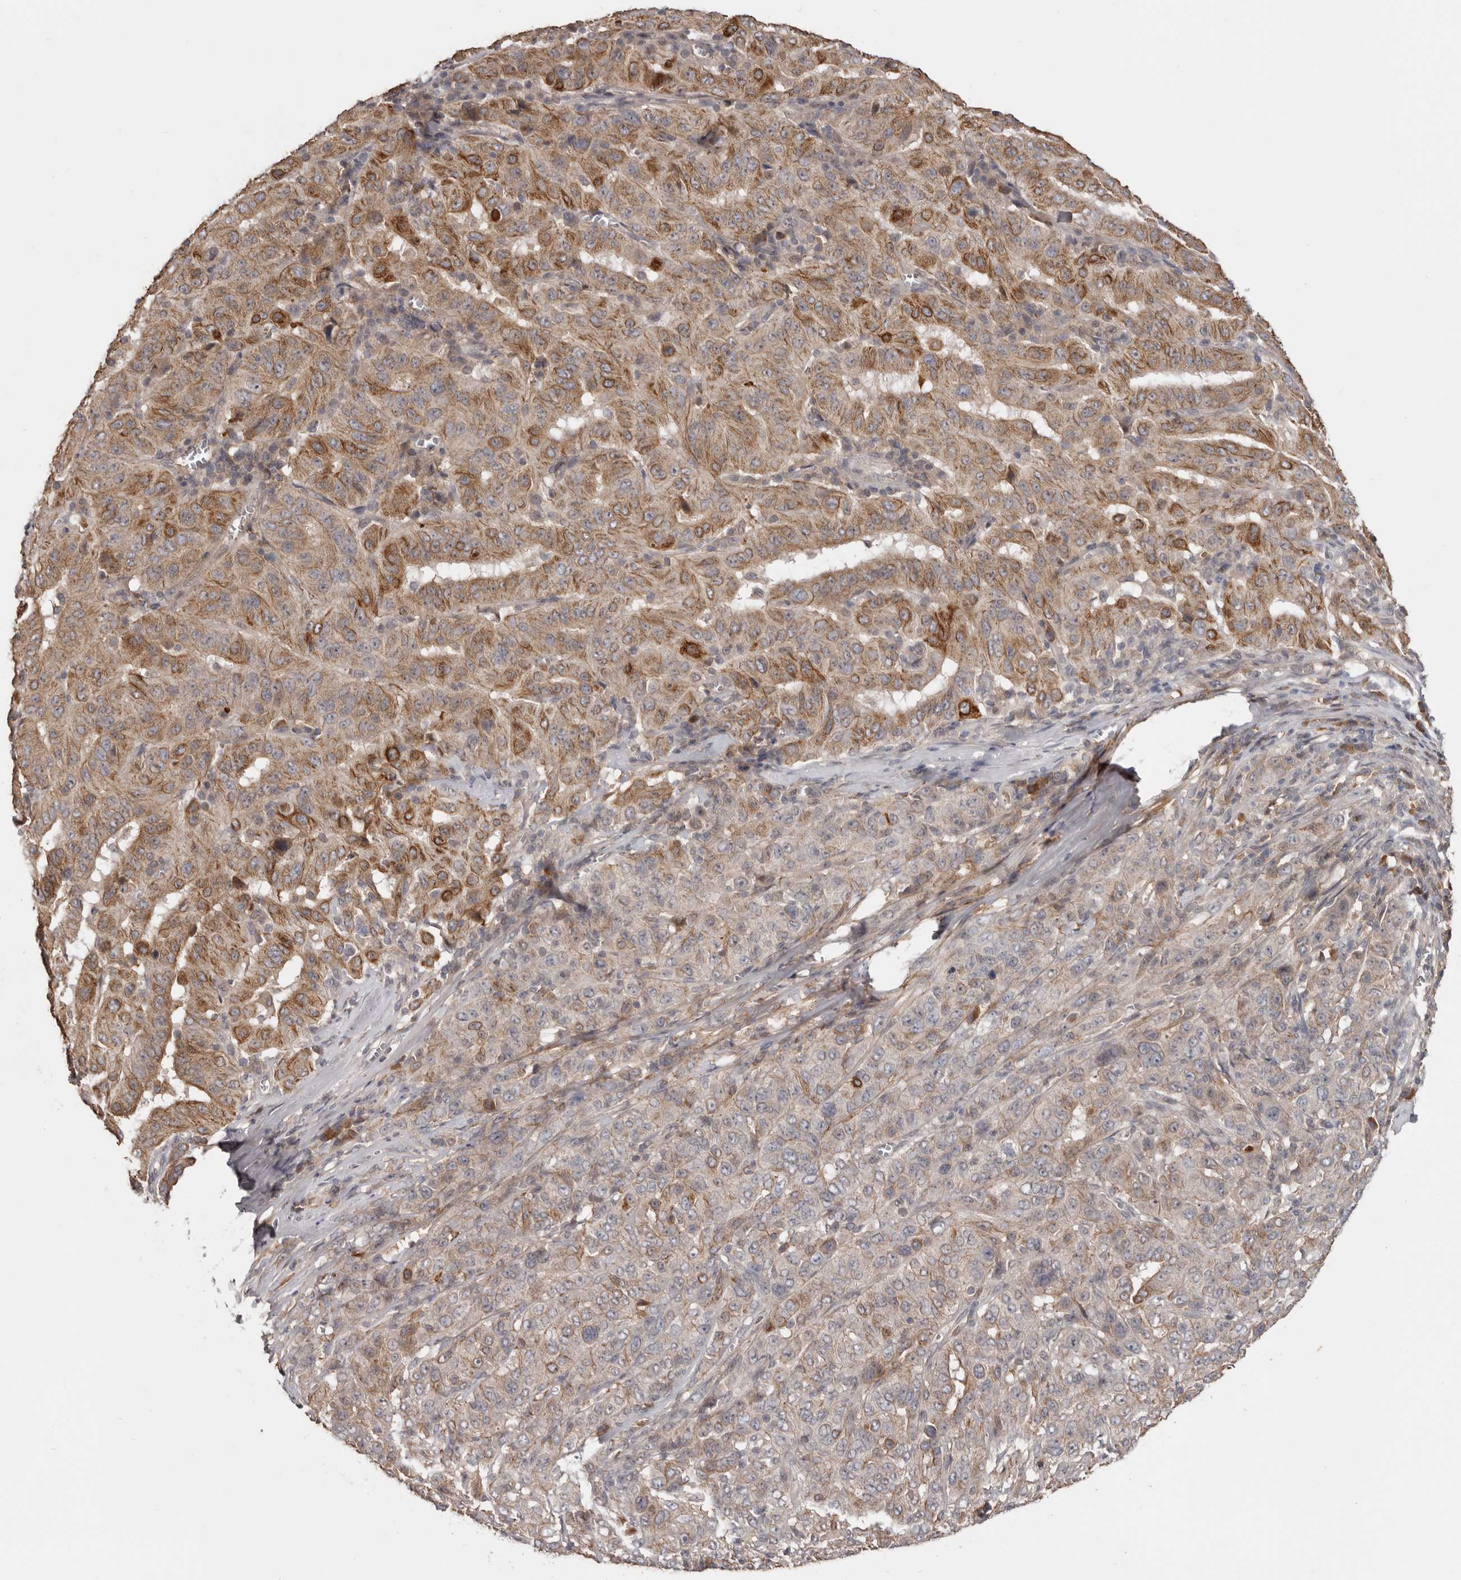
{"staining": {"intensity": "moderate", "quantity": ">75%", "location": "cytoplasmic/membranous"}, "tissue": "pancreatic cancer", "cell_type": "Tumor cells", "image_type": "cancer", "snomed": [{"axis": "morphology", "description": "Adenocarcinoma, NOS"}, {"axis": "topography", "description": "Pancreas"}], "caption": "Pancreatic adenocarcinoma stained with a brown dye exhibits moderate cytoplasmic/membranous positive expression in about >75% of tumor cells.", "gene": "NMUR1", "patient": {"sex": "male", "age": 63}}